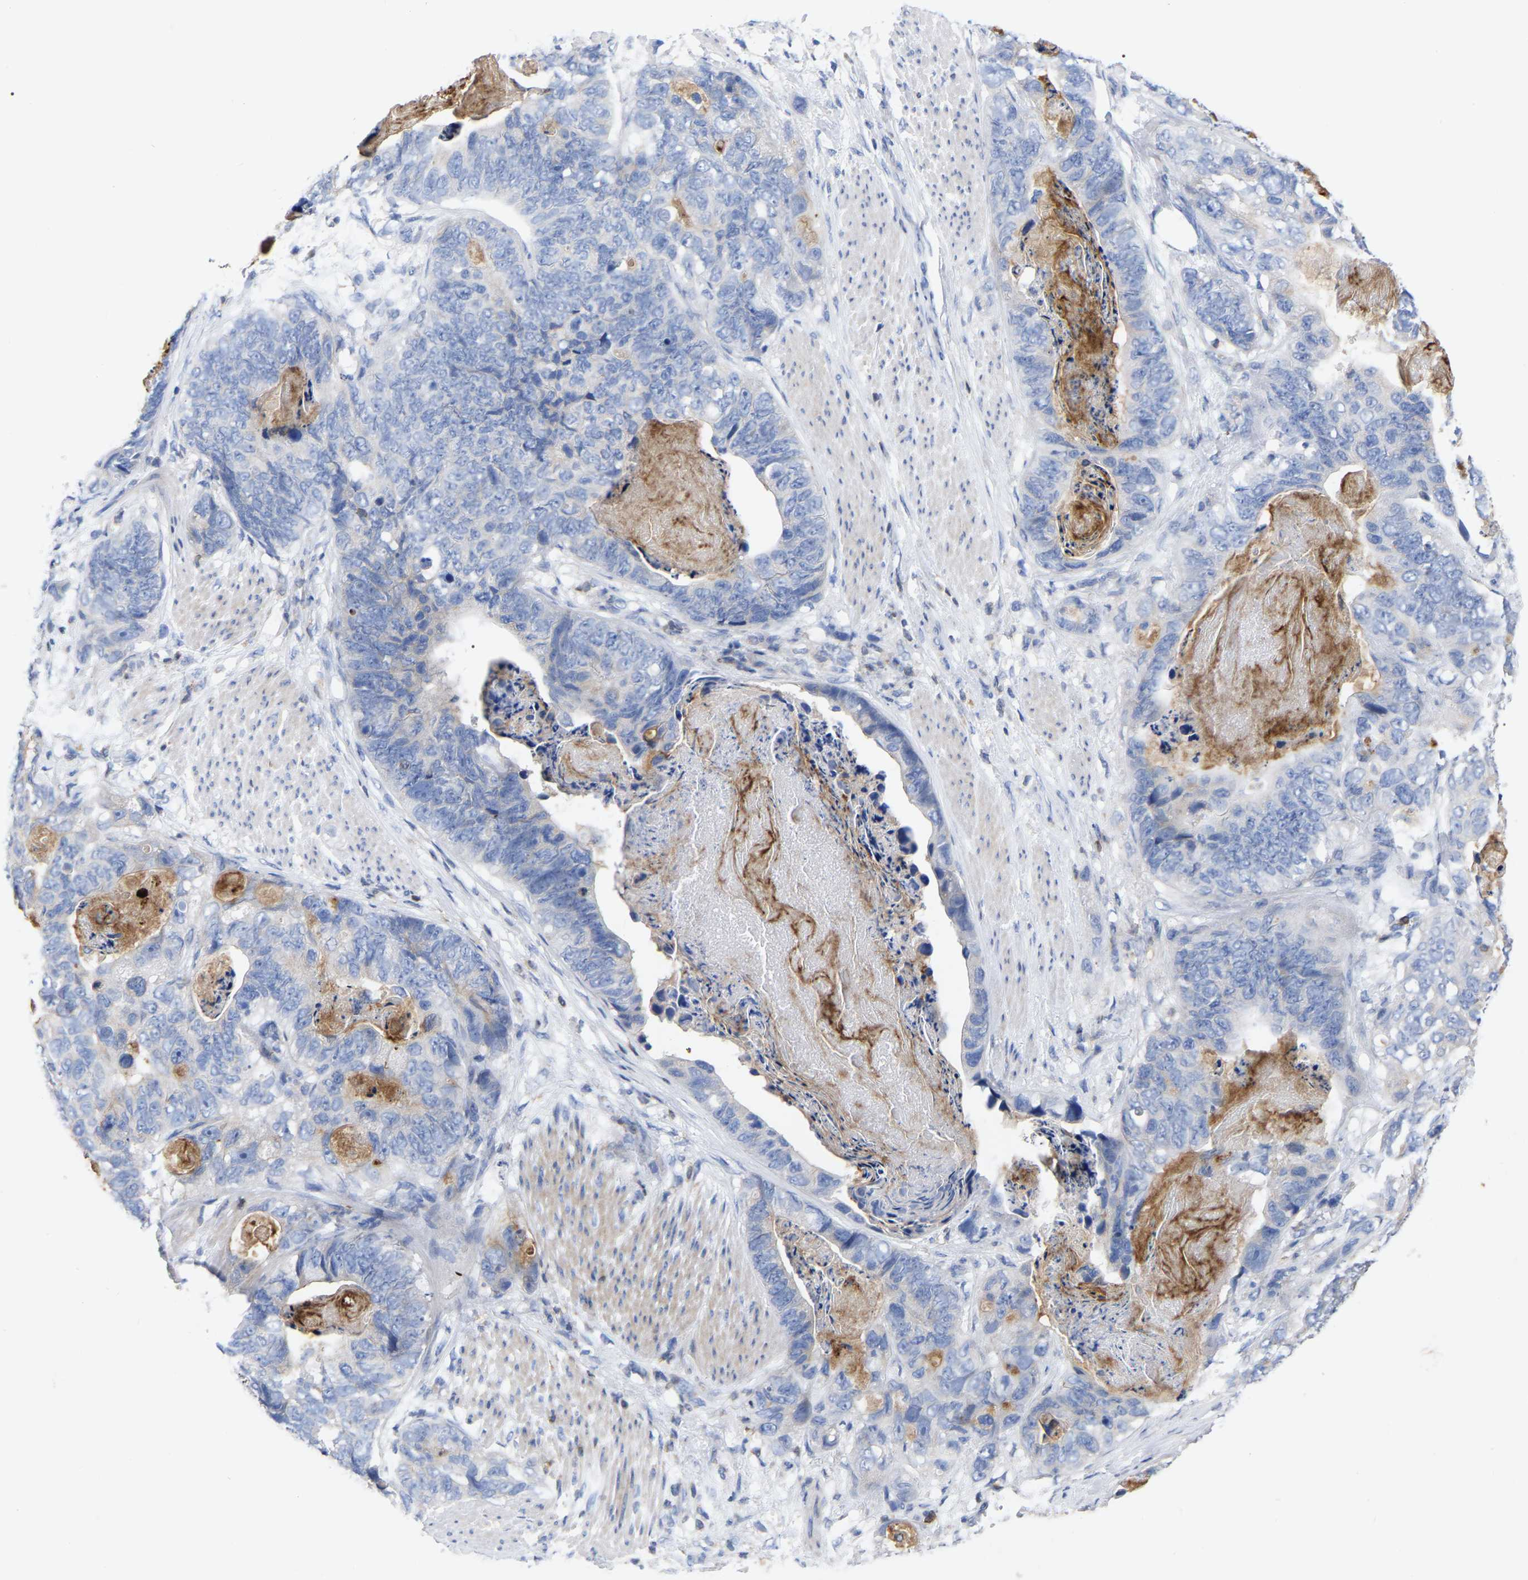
{"staining": {"intensity": "negative", "quantity": "none", "location": "none"}, "tissue": "stomach cancer", "cell_type": "Tumor cells", "image_type": "cancer", "snomed": [{"axis": "morphology", "description": "Adenocarcinoma, NOS"}, {"axis": "topography", "description": "Stomach"}], "caption": "Micrograph shows no protein positivity in tumor cells of stomach adenocarcinoma tissue.", "gene": "PTPN7", "patient": {"sex": "female", "age": 89}}